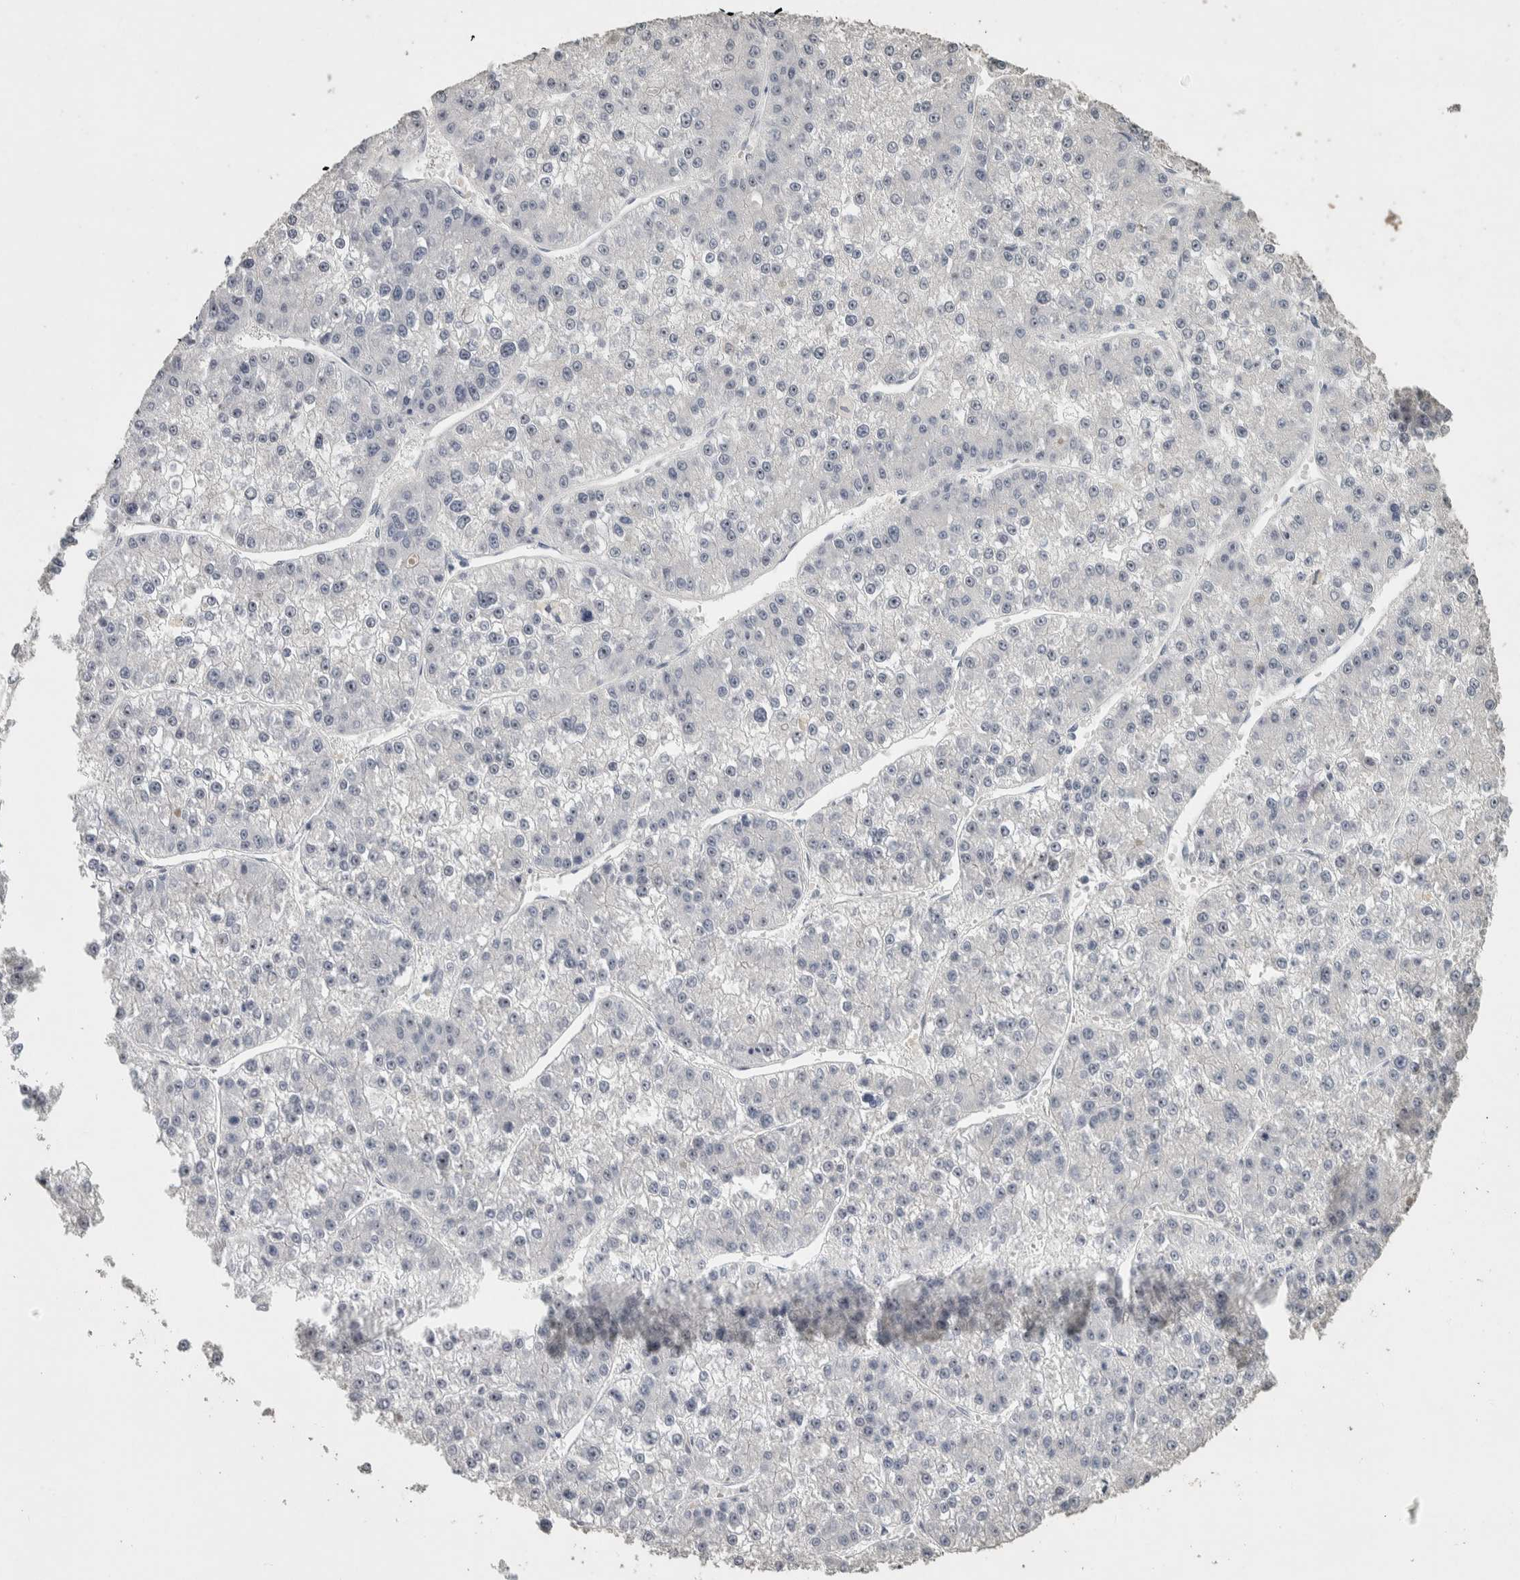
{"staining": {"intensity": "negative", "quantity": "none", "location": "none"}, "tissue": "liver cancer", "cell_type": "Tumor cells", "image_type": "cancer", "snomed": [{"axis": "morphology", "description": "Carcinoma, Hepatocellular, NOS"}, {"axis": "topography", "description": "Liver"}], "caption": "Micrograph shows no significant protein expression in tumor cells of hepatocellular carcinoma (liver).", "gene": "DCAF10", "patient": {"sex": "female", "age": 73}}